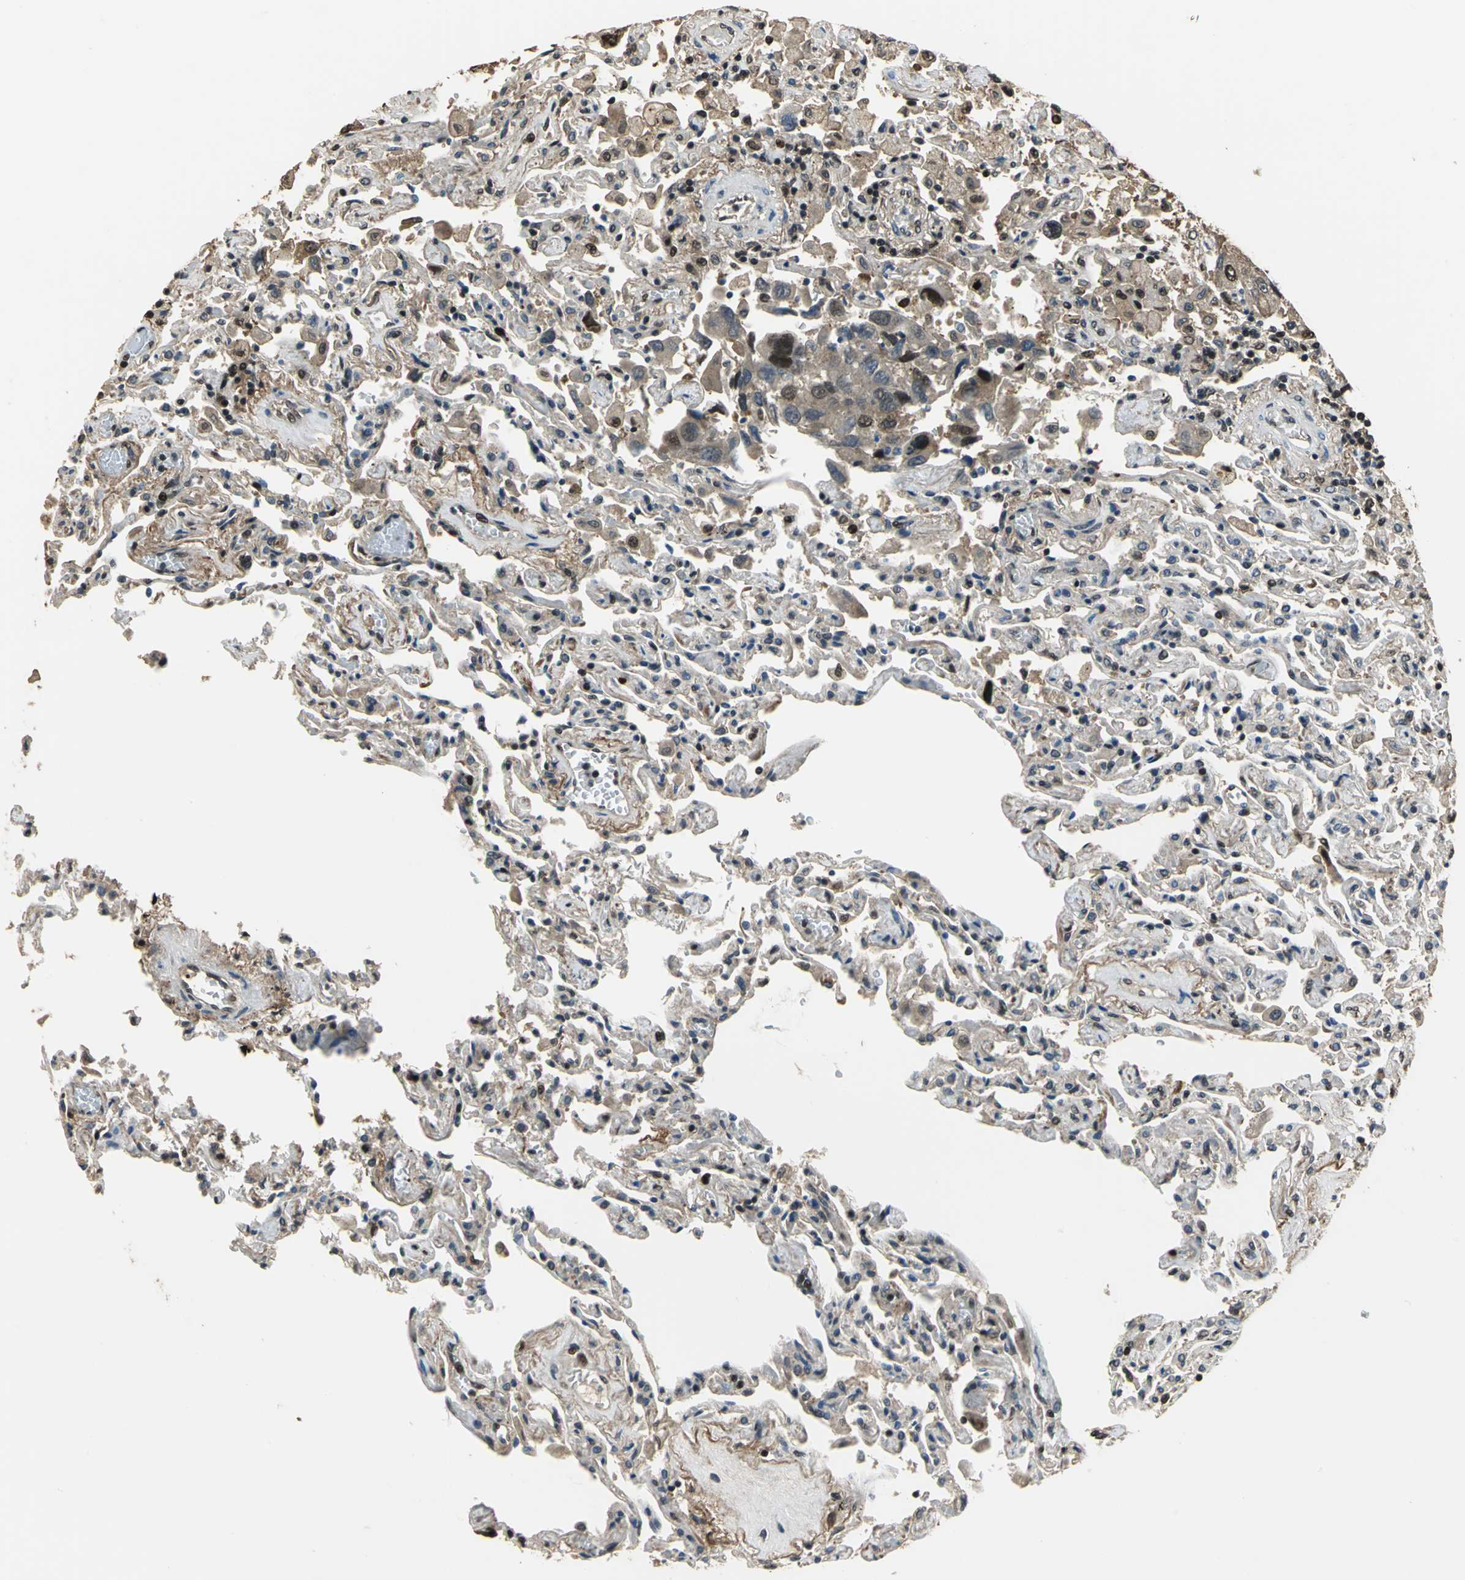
{"staining": {"intensity": "moderate", "quantity": ">75%", "location": "nuclear"}, "tissue": "lung cancer", "cell_type": "Tumor cells", "image_type": "cancer", "snomed": [{"axis": "morphology", "description": "Adenocarcinoma, NOS"}, {"axis": "topography", "description": "Lung"}], "caption": "Moderate nuclear expression is seen in about >75% of tumor cells in lung adenocarcinoma.", "gene": "MIS18BP1", "patient": {"sex": "male", "age": 64}}